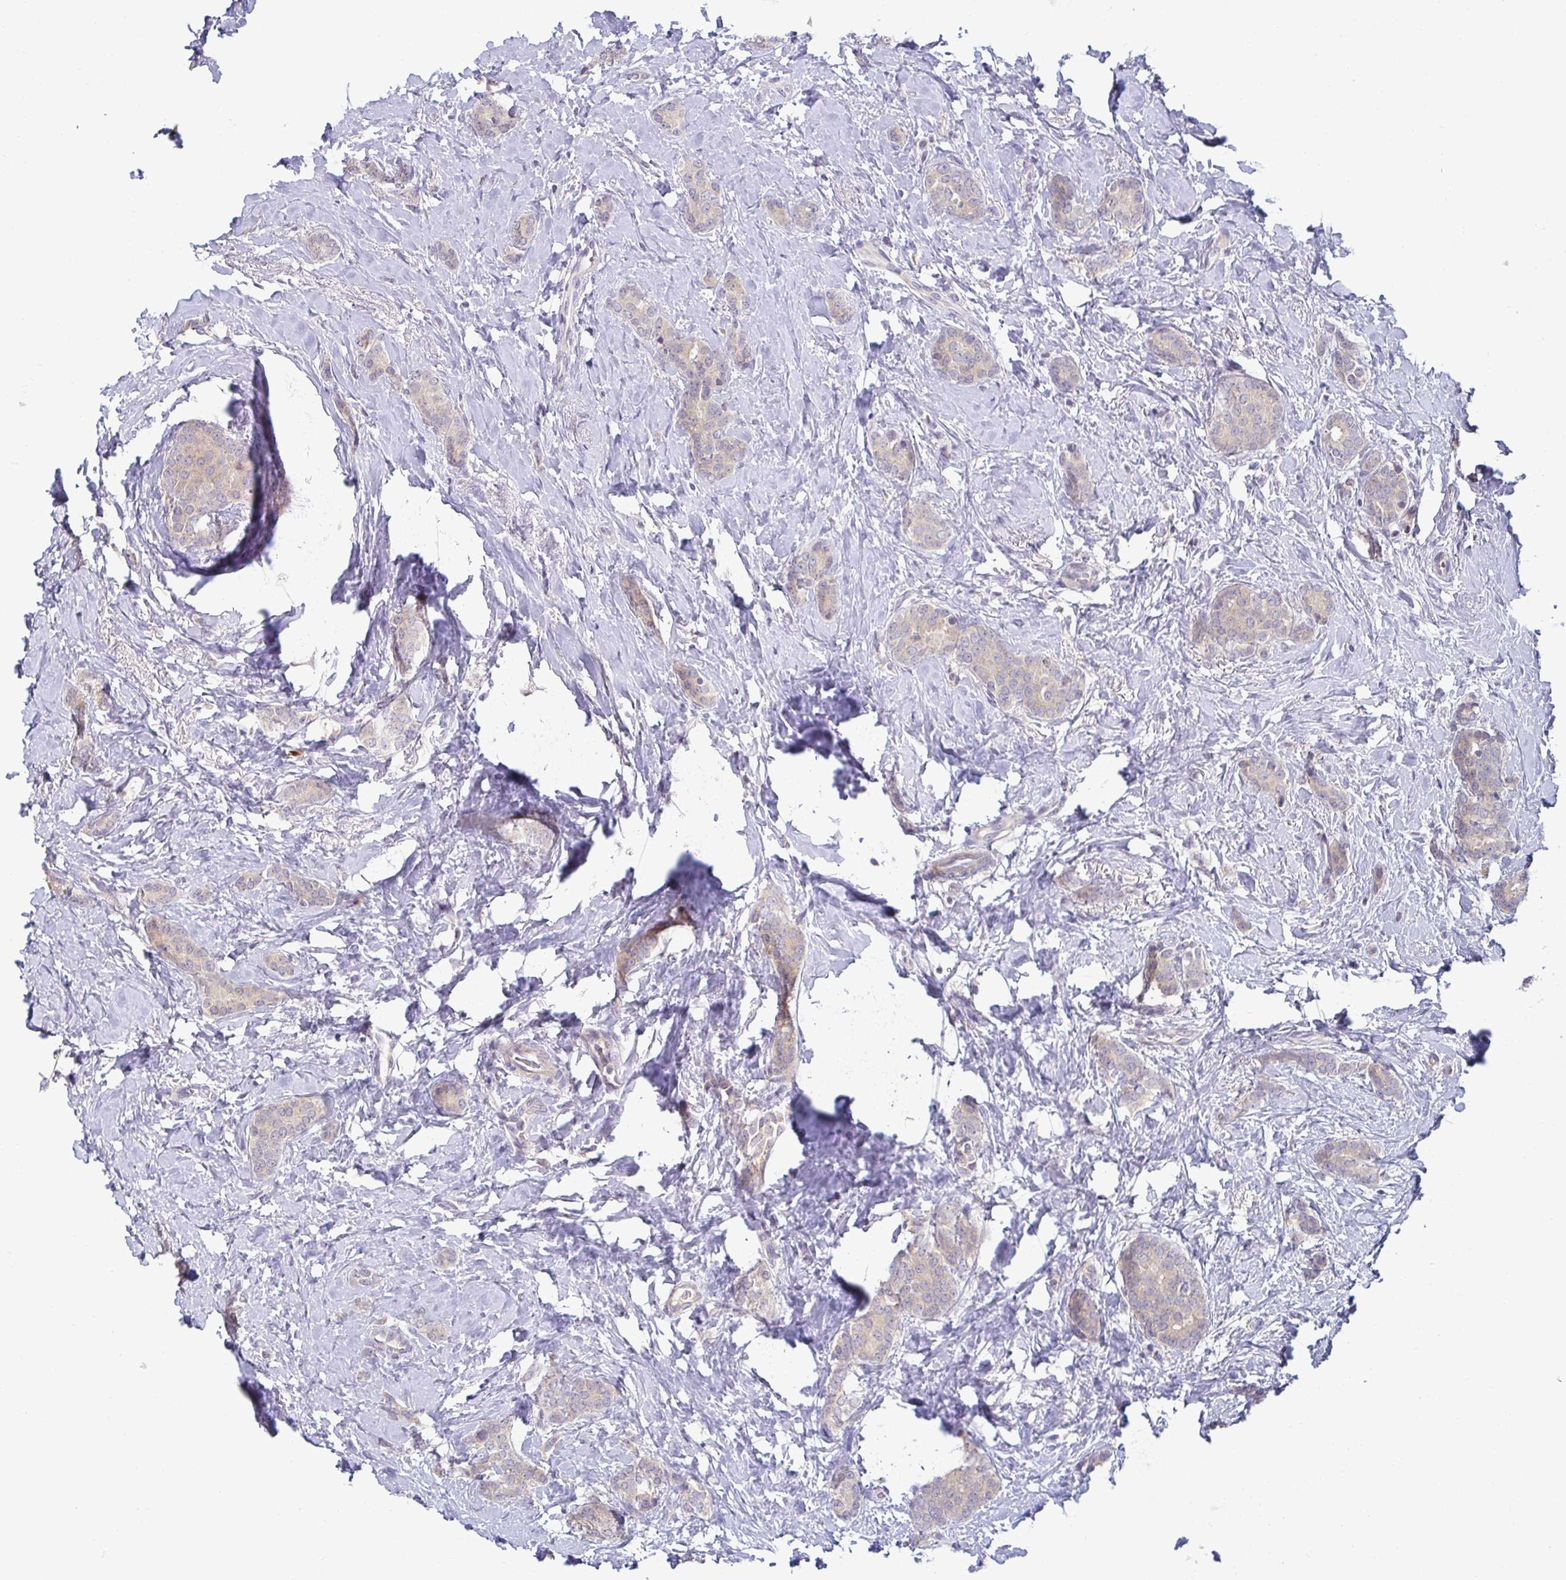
{"staining": {"intensity": "weak", "quantity": "<25%", "location": "cytoplasmic/membranous"}, "tissue": "breast cancer", "cell_type": "Tumor cells", "image_type": "cancer", "snomed": [{"axis": "morphology", "description": "Normal tissue, NOS"}, {"axis": "morphology", "description": "Duct carcinoma"}, {"axis": "topography", "description": "Breast"}], "caption": "A micrograph of breast cancer stained for a protein demonstrates no brown staining in tumor cells. (DAB (3,3'-diaminobenzidine) IHC visualized using brightfield microscopy, high magnification).", "gene": "GSTM1", "patient": {"sex": "female", "age": 77}}